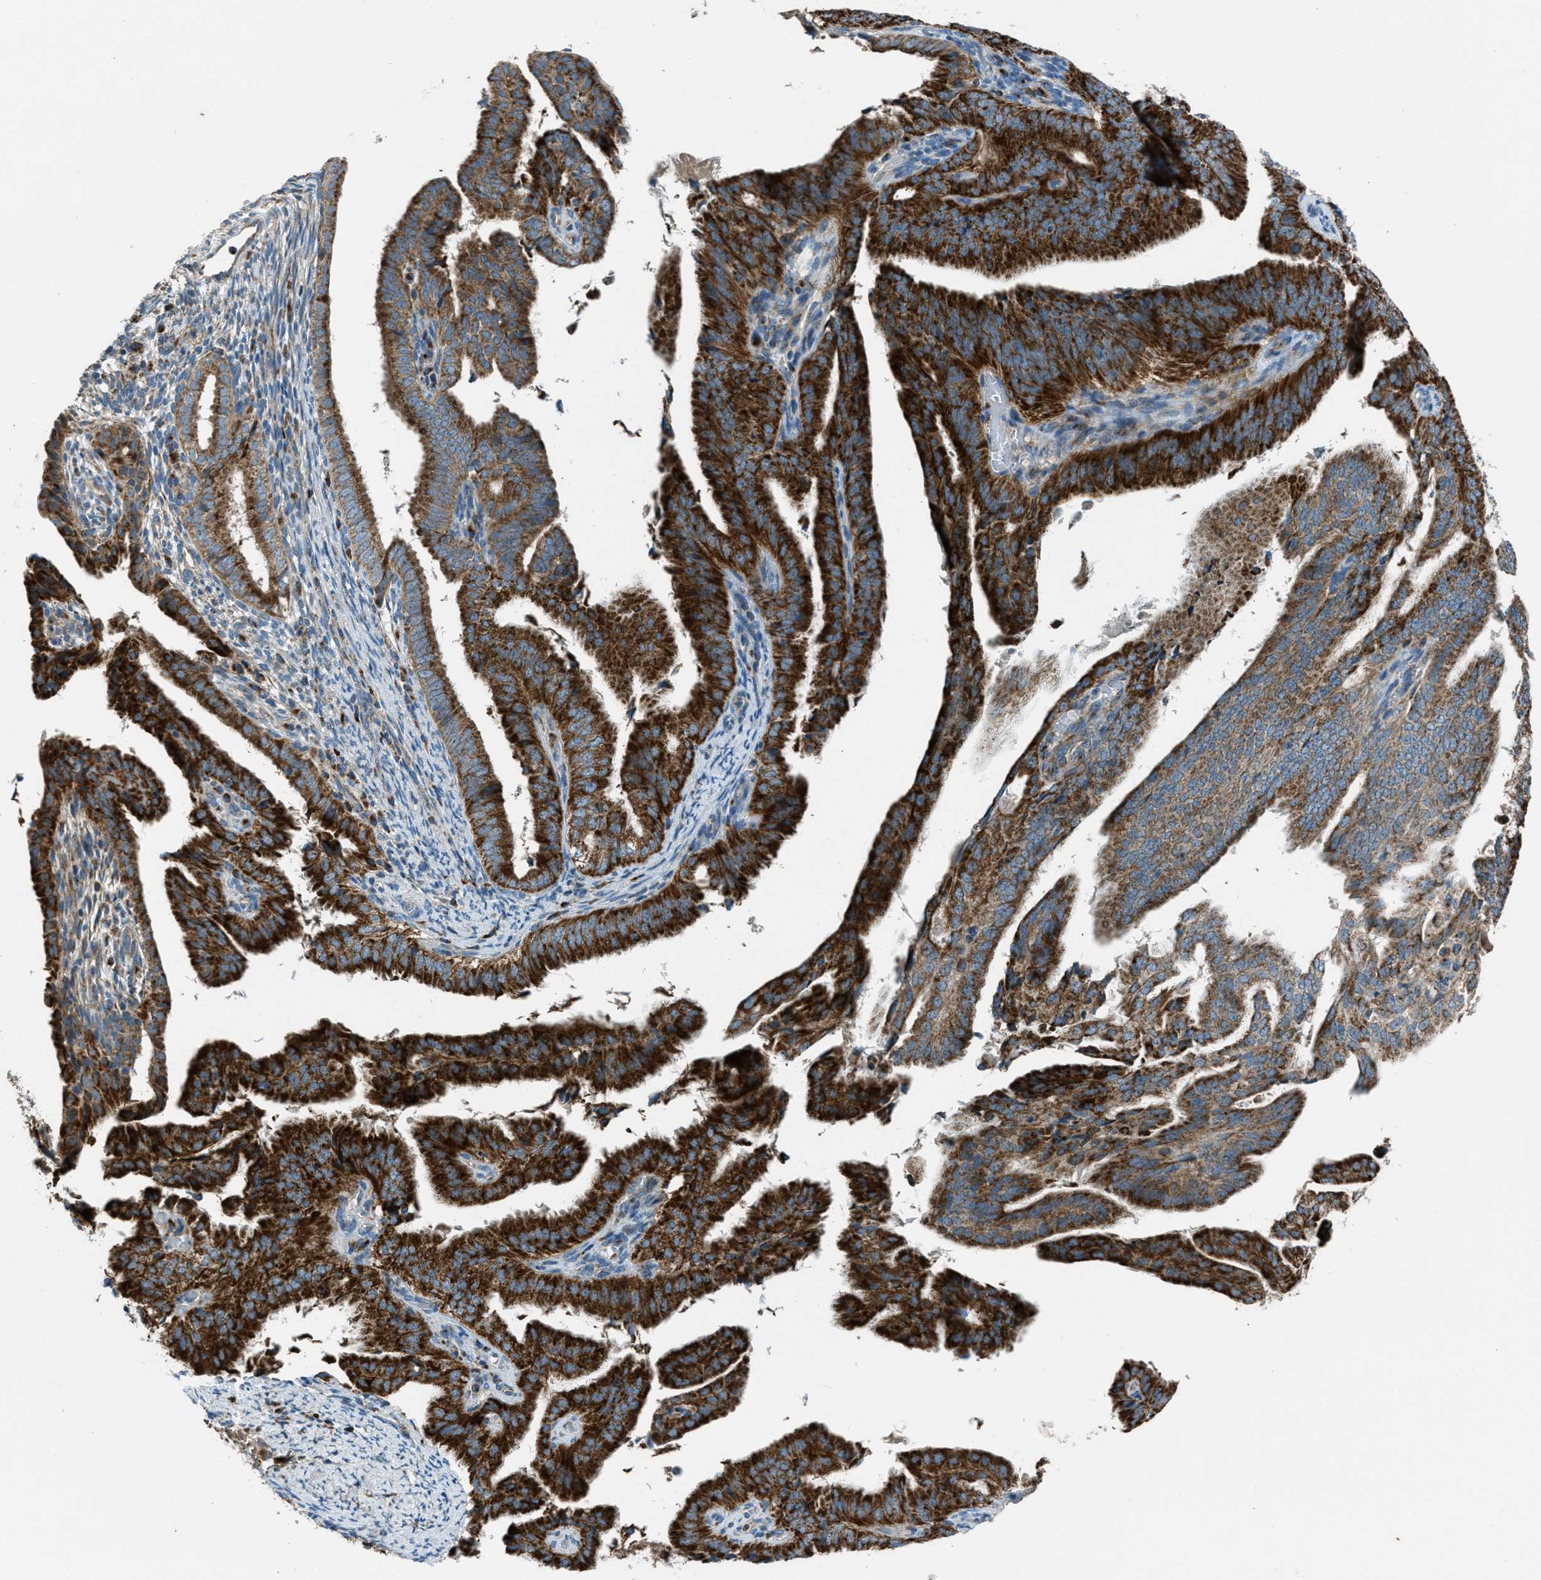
{"staining": {"intensity": "strong", "quantity": ">75%", "location": "cytoplasmic/membranous"}, "tissue": "endometrial cancer", "cell_type": "Tumor cells", "image_type": "cancer", "snomed": [{"axis": "morphology", "description": "Adenocarcinoma, NOS"}, {"axis": "topography", "description": "Endometrium"}], "caption": "Immunohistochemistry of endometrial cancer (adenocarcinoma) displays high levels of strong cytoplasmic/membranous positivity in about >75% of tumor cells.", "gene": "BCKDK", "patient": {"sex": "female", "age": 58}}